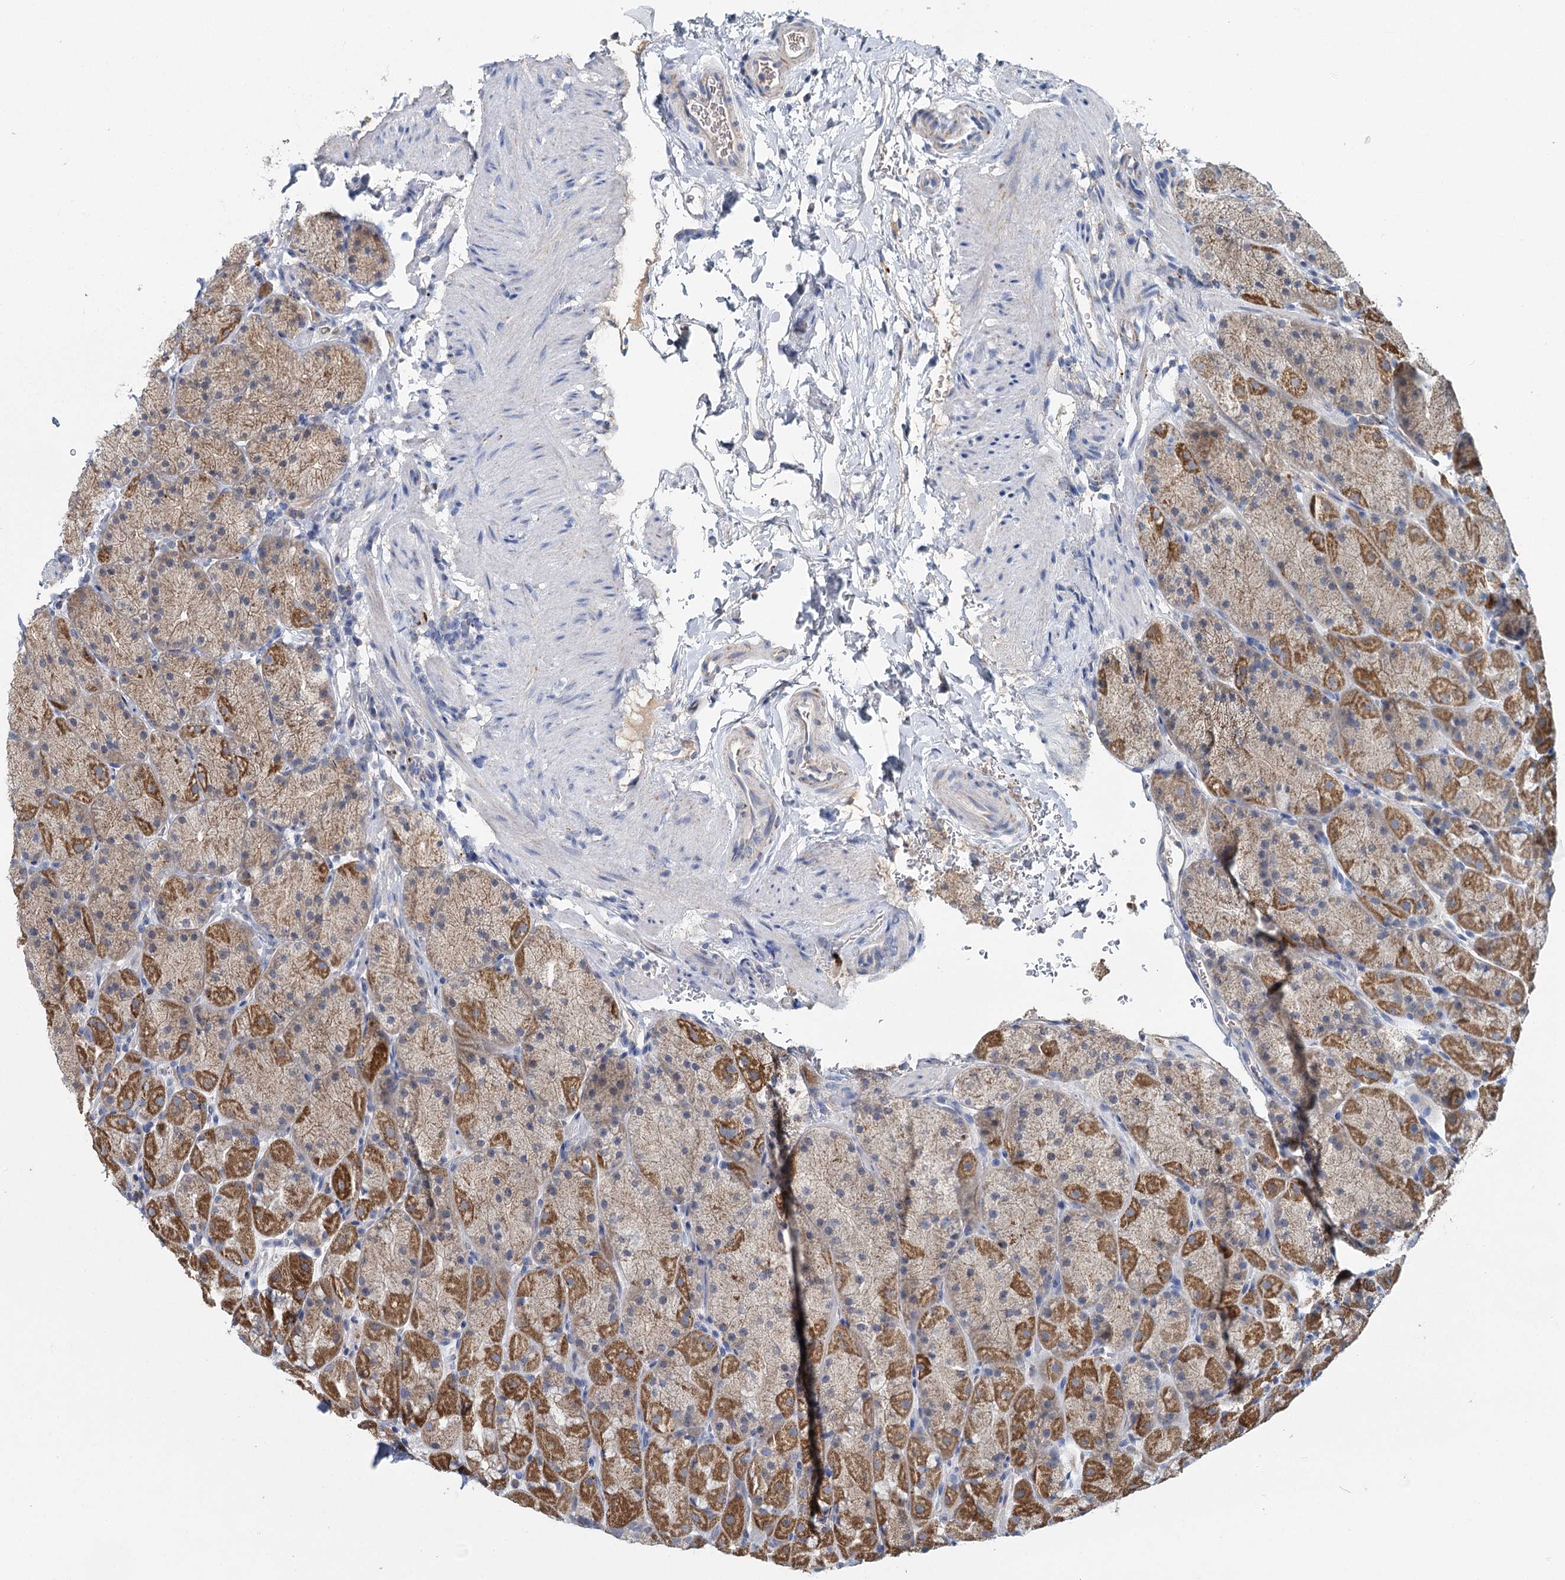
{"staining": {"intensity": "moderate", "quantity": "25%-75%", "location": "cytoplasmic/membranous"}, "tissue": "stomach", "cell_type": "Glandular cells", "image_type": "normal", "snomed": [{"axis": "morphology", "description": "Normal tissue, NOS"}, {"axis": "topography", "description": "Stomach, upper"}, {"axis": "topography", "description": "Stomach, lower"}], "caption": "Glandular cells show medium levels of moderate cytoplasmic/membranous staining in about 25%-75% of cells in normal stomach. The protein of interest is shown in brown color, while the nuclei are stained blue.", "gene": "ANKRD16", "patient": {"sex": "male", "age": 67}}